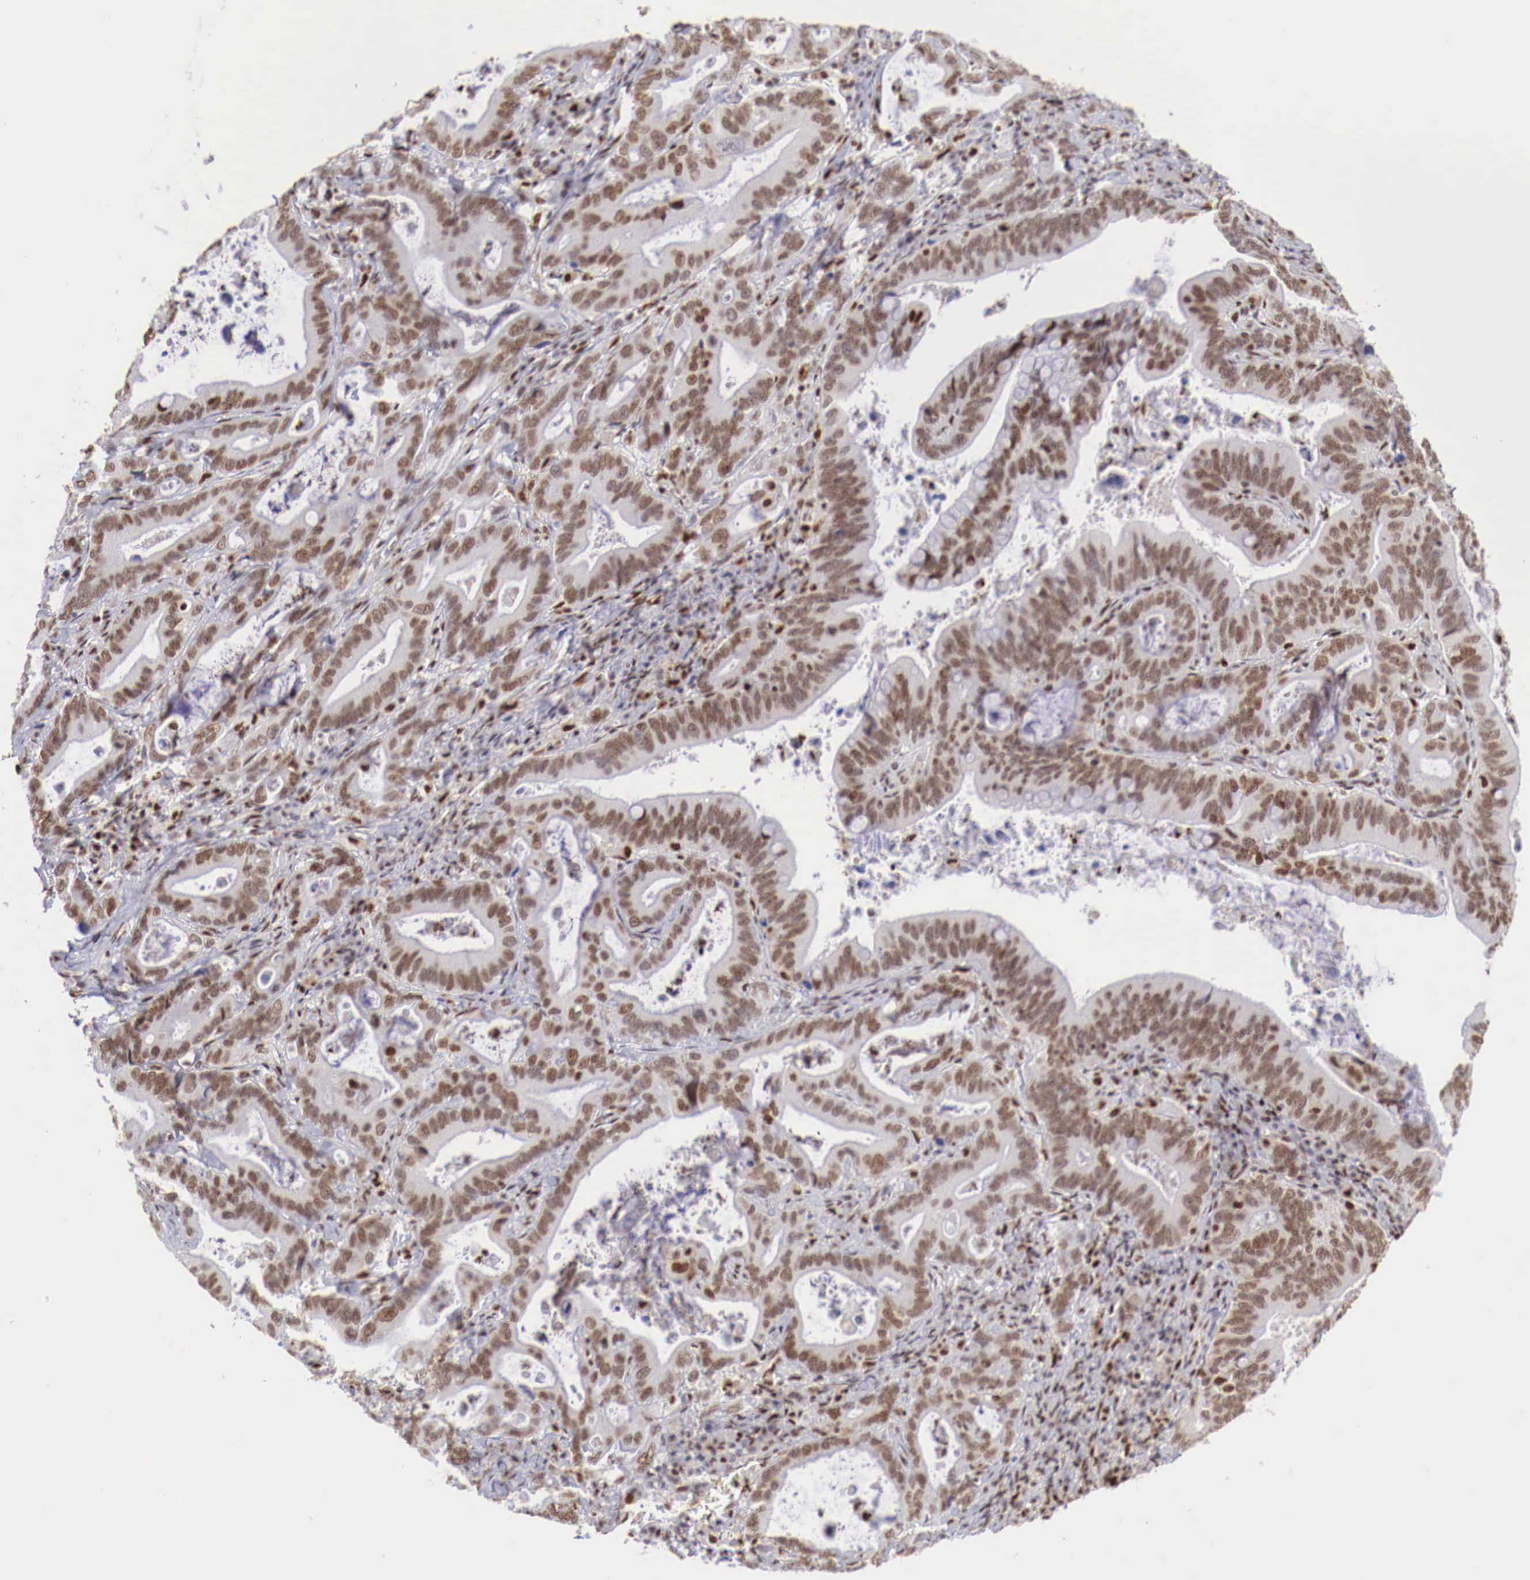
{"staining": {"intensity": "moderate", "quantity": ">75%", "location": "nuclear"}, "tissue": "stomach cancer", "cell_type": "Tumor cells", "image_type": "cancer", "snomed": [{"axis": "morphology", "description": "Adenocarcinoma, NOS"}, {"axis": "topography", "description": "Stomach, upper"}], "caption": "DAB (3,3'-diaminobenzidine) immunohistochemical staining of stomach cancer (adenocarcinoma) reveals moderate nuclear protein expression in approximately >75% of tumor cells.", "gene": "MAX", "patient": {"sex": "male", "age": 63}}